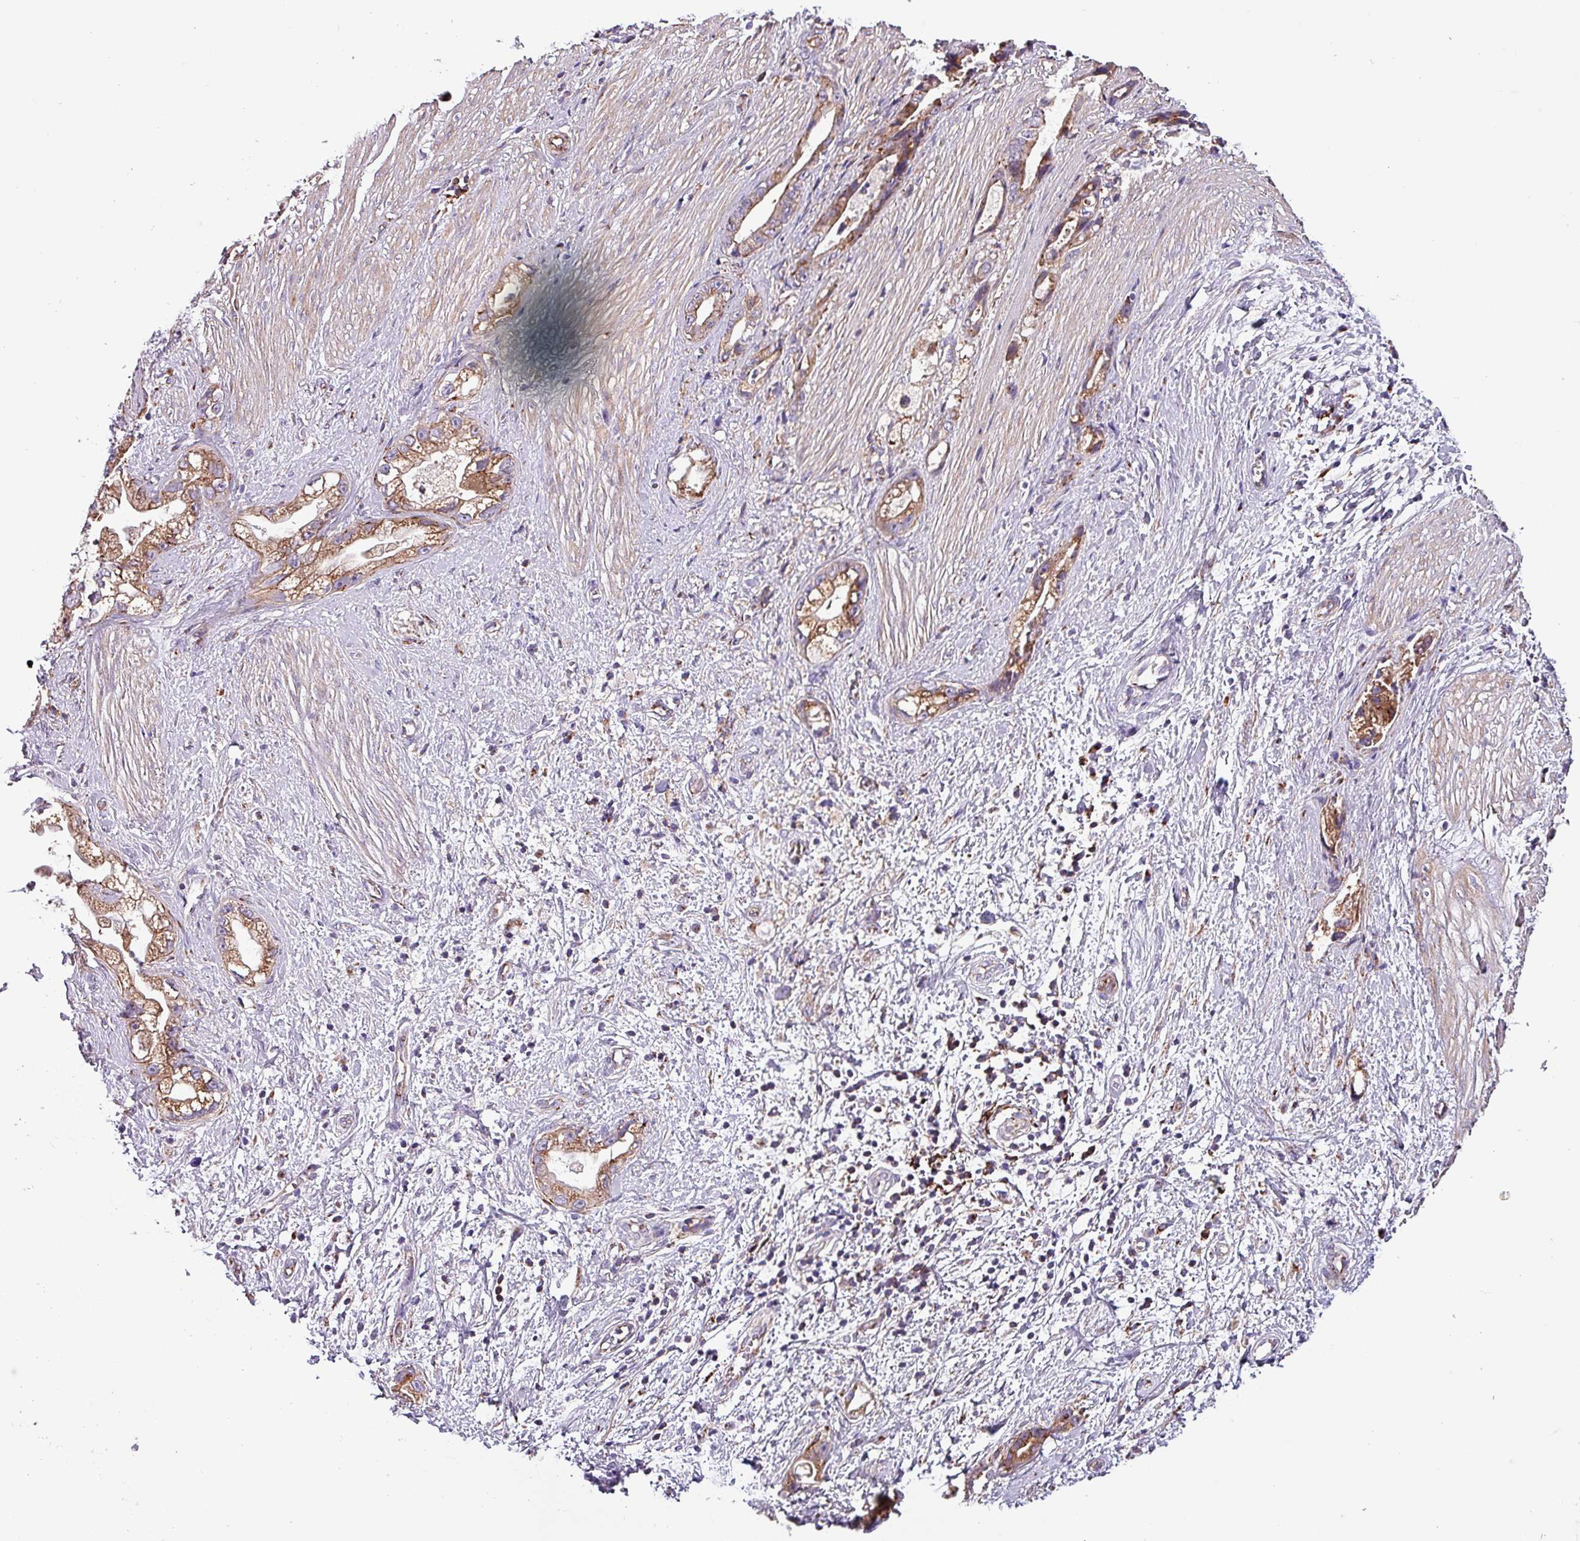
{"staining": {"intensity": "moderate", "quantity": ">75%", "location": "cytoplasmic/membranous"}, "tissue": "stomach cancer", "cell_type": "Tumor cells", "image_type": "cancer", "snomed": [{"axis": "morphology", "description": "Adenocarcinoma, NOS"}, {"axis": "topography", "description": "Stomach"}], "caption": "Stomach cancer (adenocarcinoma) stained with a brown dye shows moderate cytoplasmic/membranous positive staining in about >75% of tumor cells.", "gene": "VAMP4", "patient": {"sex": "male", "age": 55}}